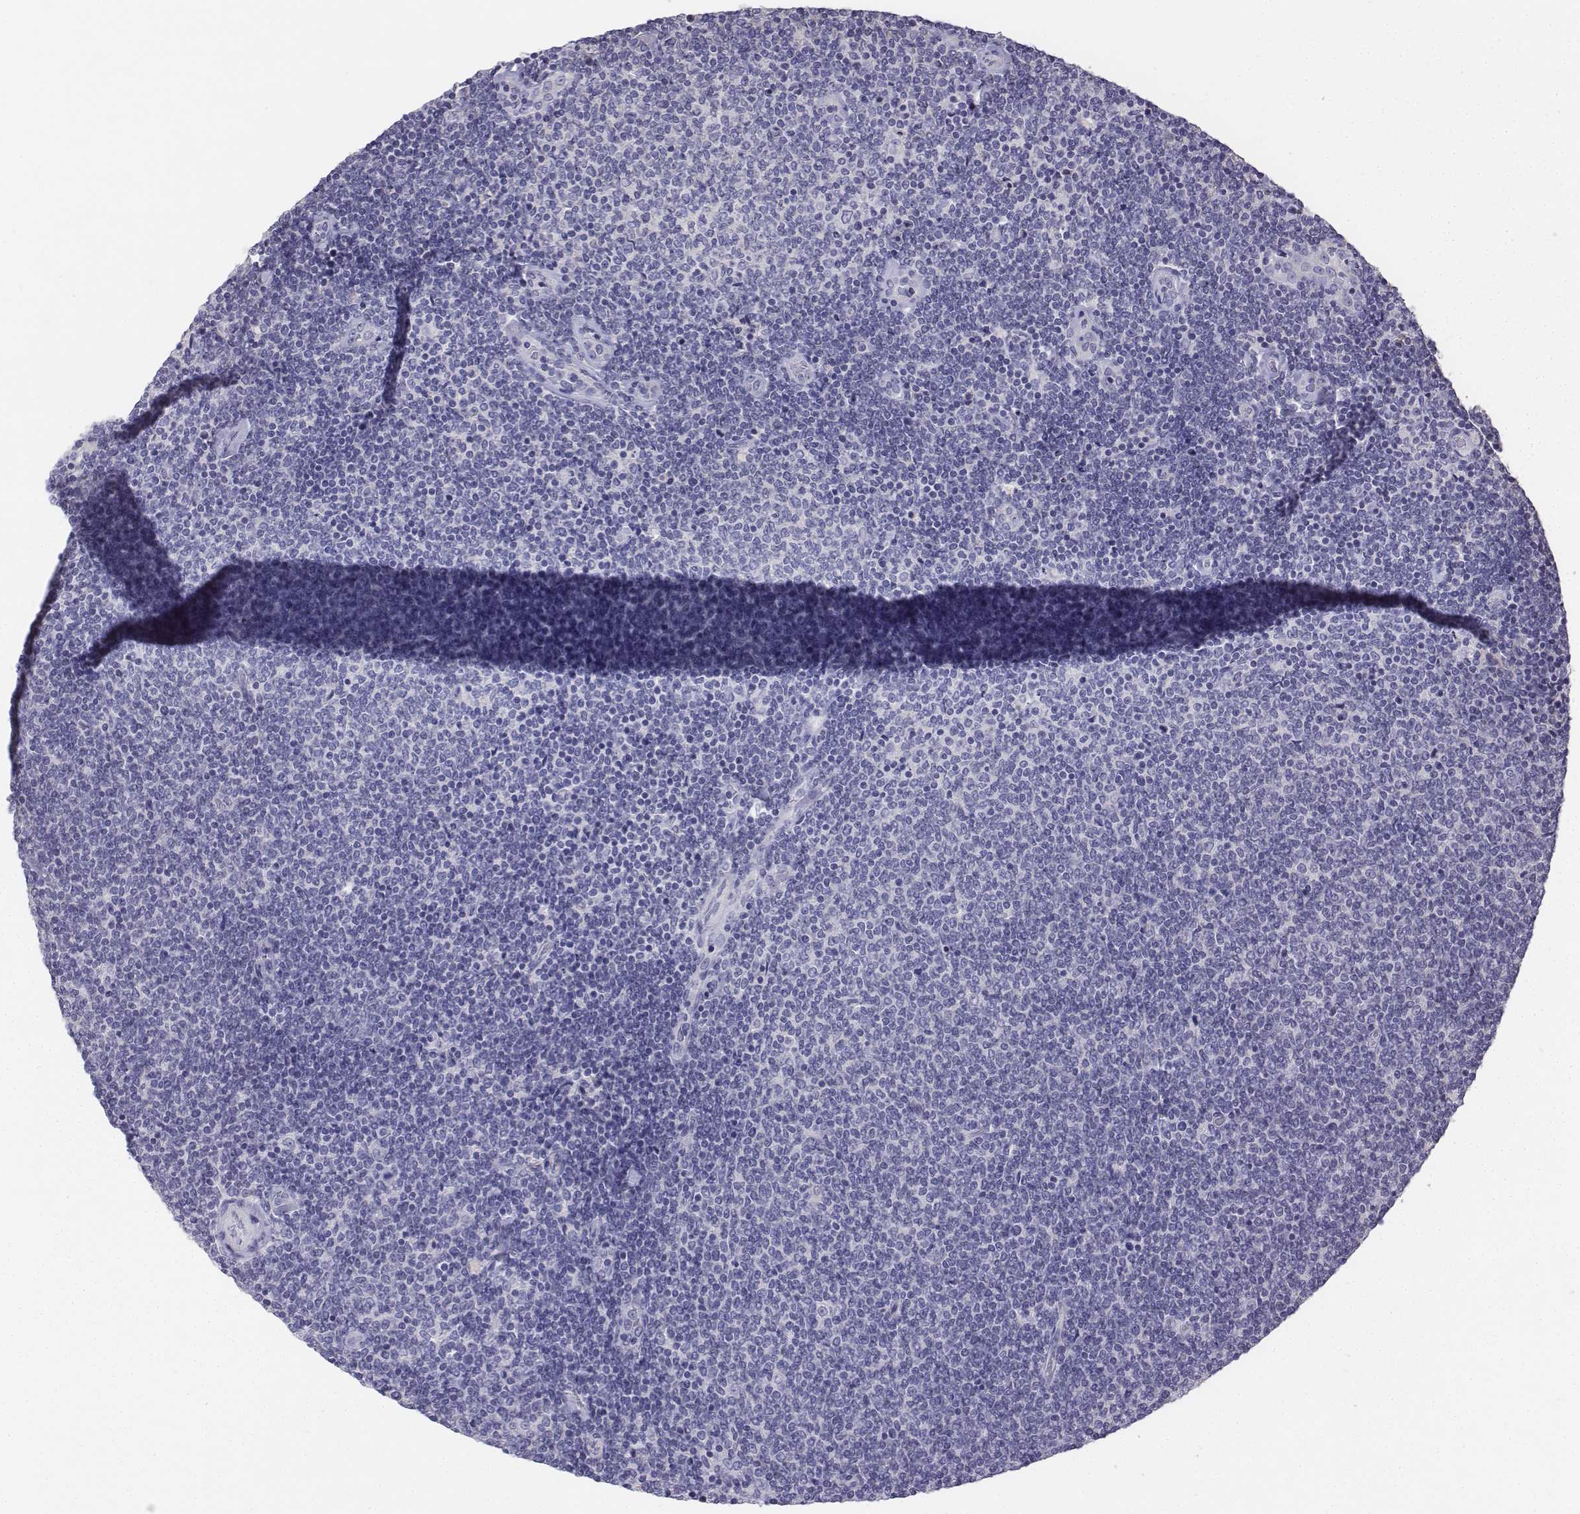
{"staining": {"intensity": "negative", "quantity": "none", "location": "none"}, "tissue": "lymphoma", "cell_type": "Tumor cells", "image_type": "cancer", "snomed": [{"axis": "morphology", "description": "Malignant lymphoma, non-Hodgkin's type, Low grade"}, {"axis": "topography", "description": "Lymph node"}], "caption": "Tumor cells are negative for protein expression in human lymphoma.", "gene": "LGSN", "patient": {"sex": "male", "age": 52}}